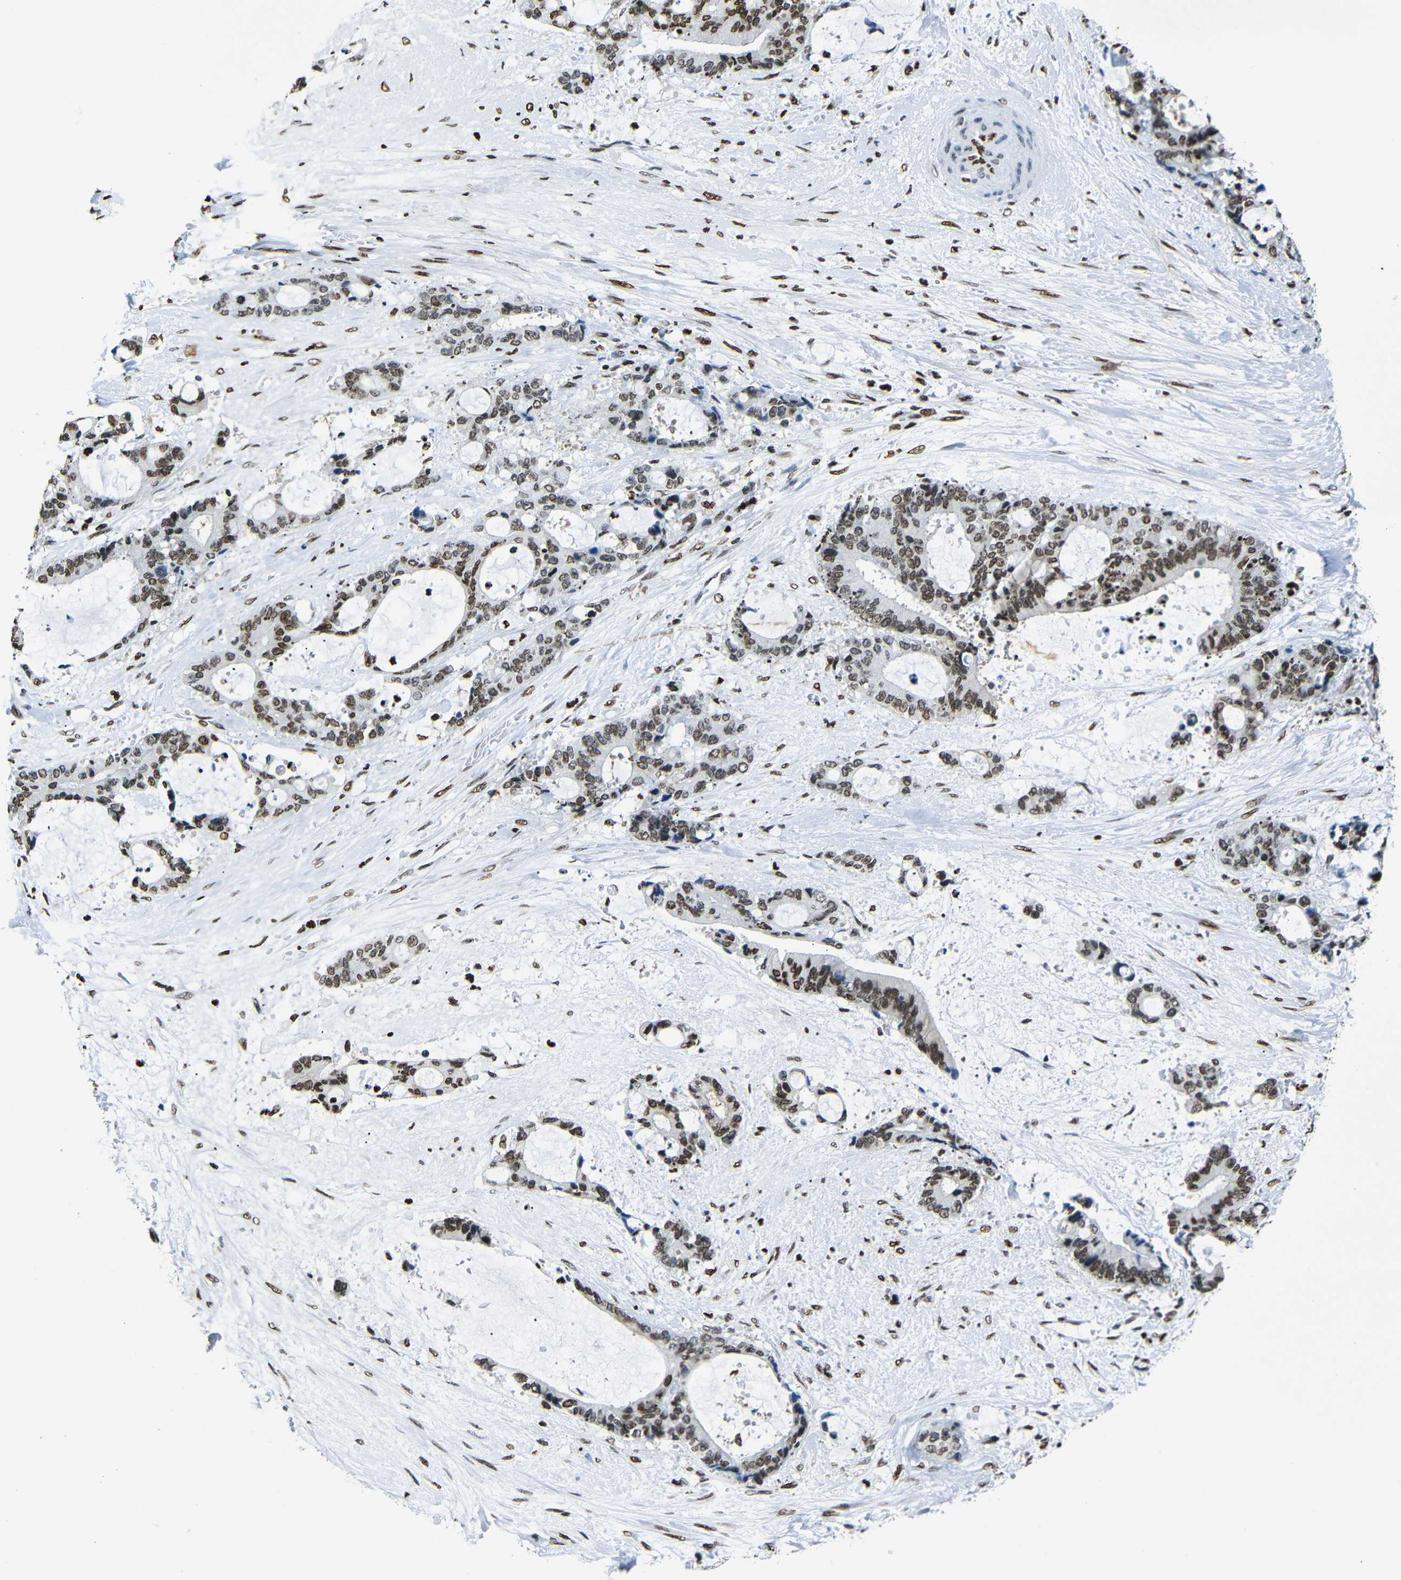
{"staining": {"intensity": "moderate", "quantity": ">75%", "location": "nuclear"}, "tissue": "liver cancer", "cell_type": "Tumor cells", "image_type": "cancer", "snomed": [{"axis": "morphology", "description": "Normal tissue, NOS"}, {"axis": "morphology", "description": "Cholangiocarcinoma"}, {"axis": "topography", "description": "Liver"}, {"axis": "topography", "description": "Peripheral nerve tissue"}], "caption": "The micrograph exhibits a brown stain indicating the presence of a protein in the nuclear of tumor cells in liver cholangiocarcinoma.", "gene": "HMGN1", "patient": {"sex": "female", "age": 73}}